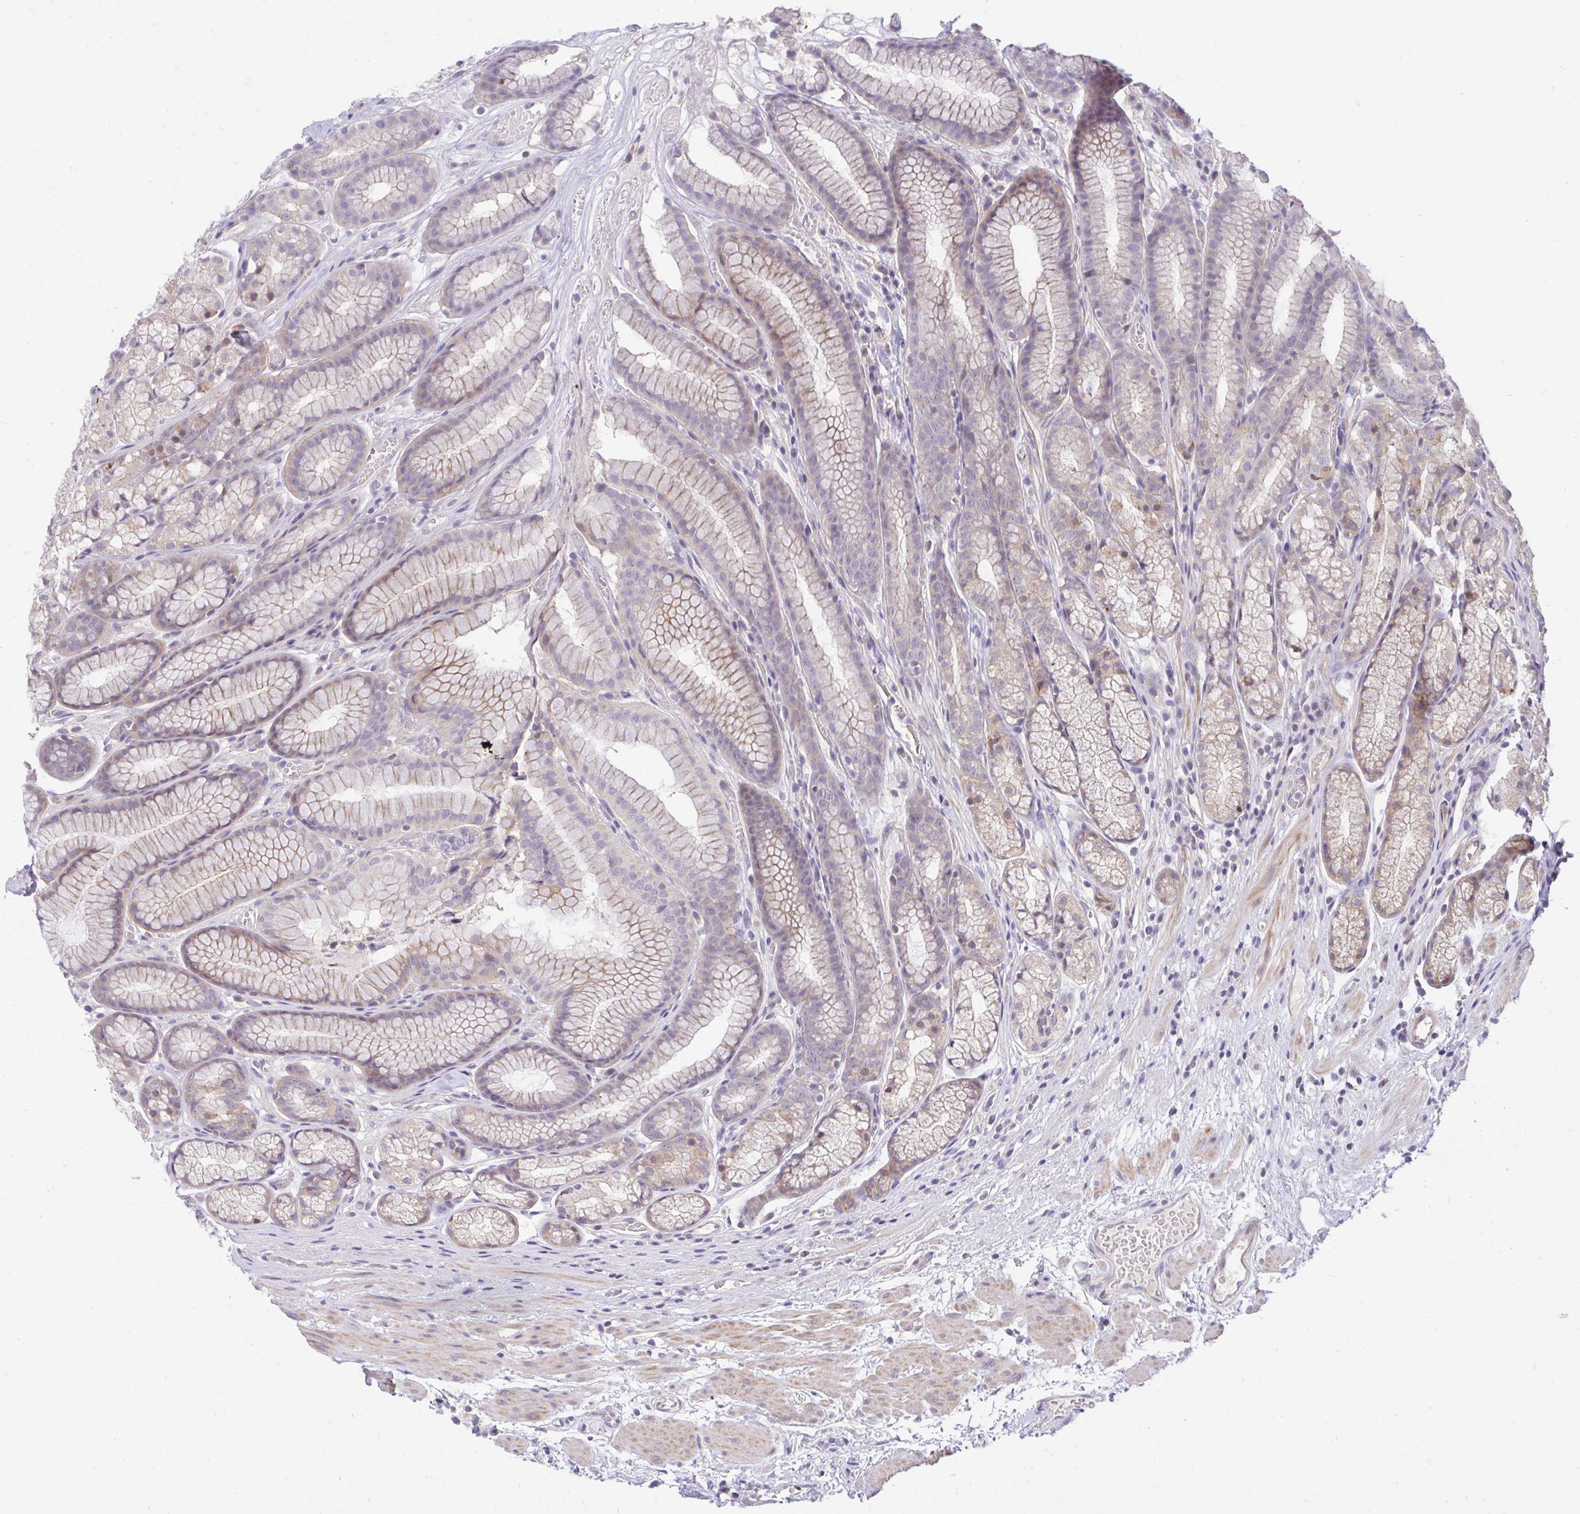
{"staining": {"intensity": "weak", "quantity": "25%-75%", "location": "cytoplasmic/membranous"}, "tissue": "stomach", "cell_type": "Glandular cells", "image_type": "normal", "snomed": [{"axis": "morphology", "description": "Normal tissue, NOS"}, {"axis": "topography", "description": "Smooth muscle"}, {"axis": "topography", "description": "Stomach"}], "caption": "Human stomach stained with a brown dye reveals weak cytoplasmic/membranous positive staining in about 25%-75% of glandular cells.", "gene": "C19orf54", "patient": {"sex": "male", "age": 70}}